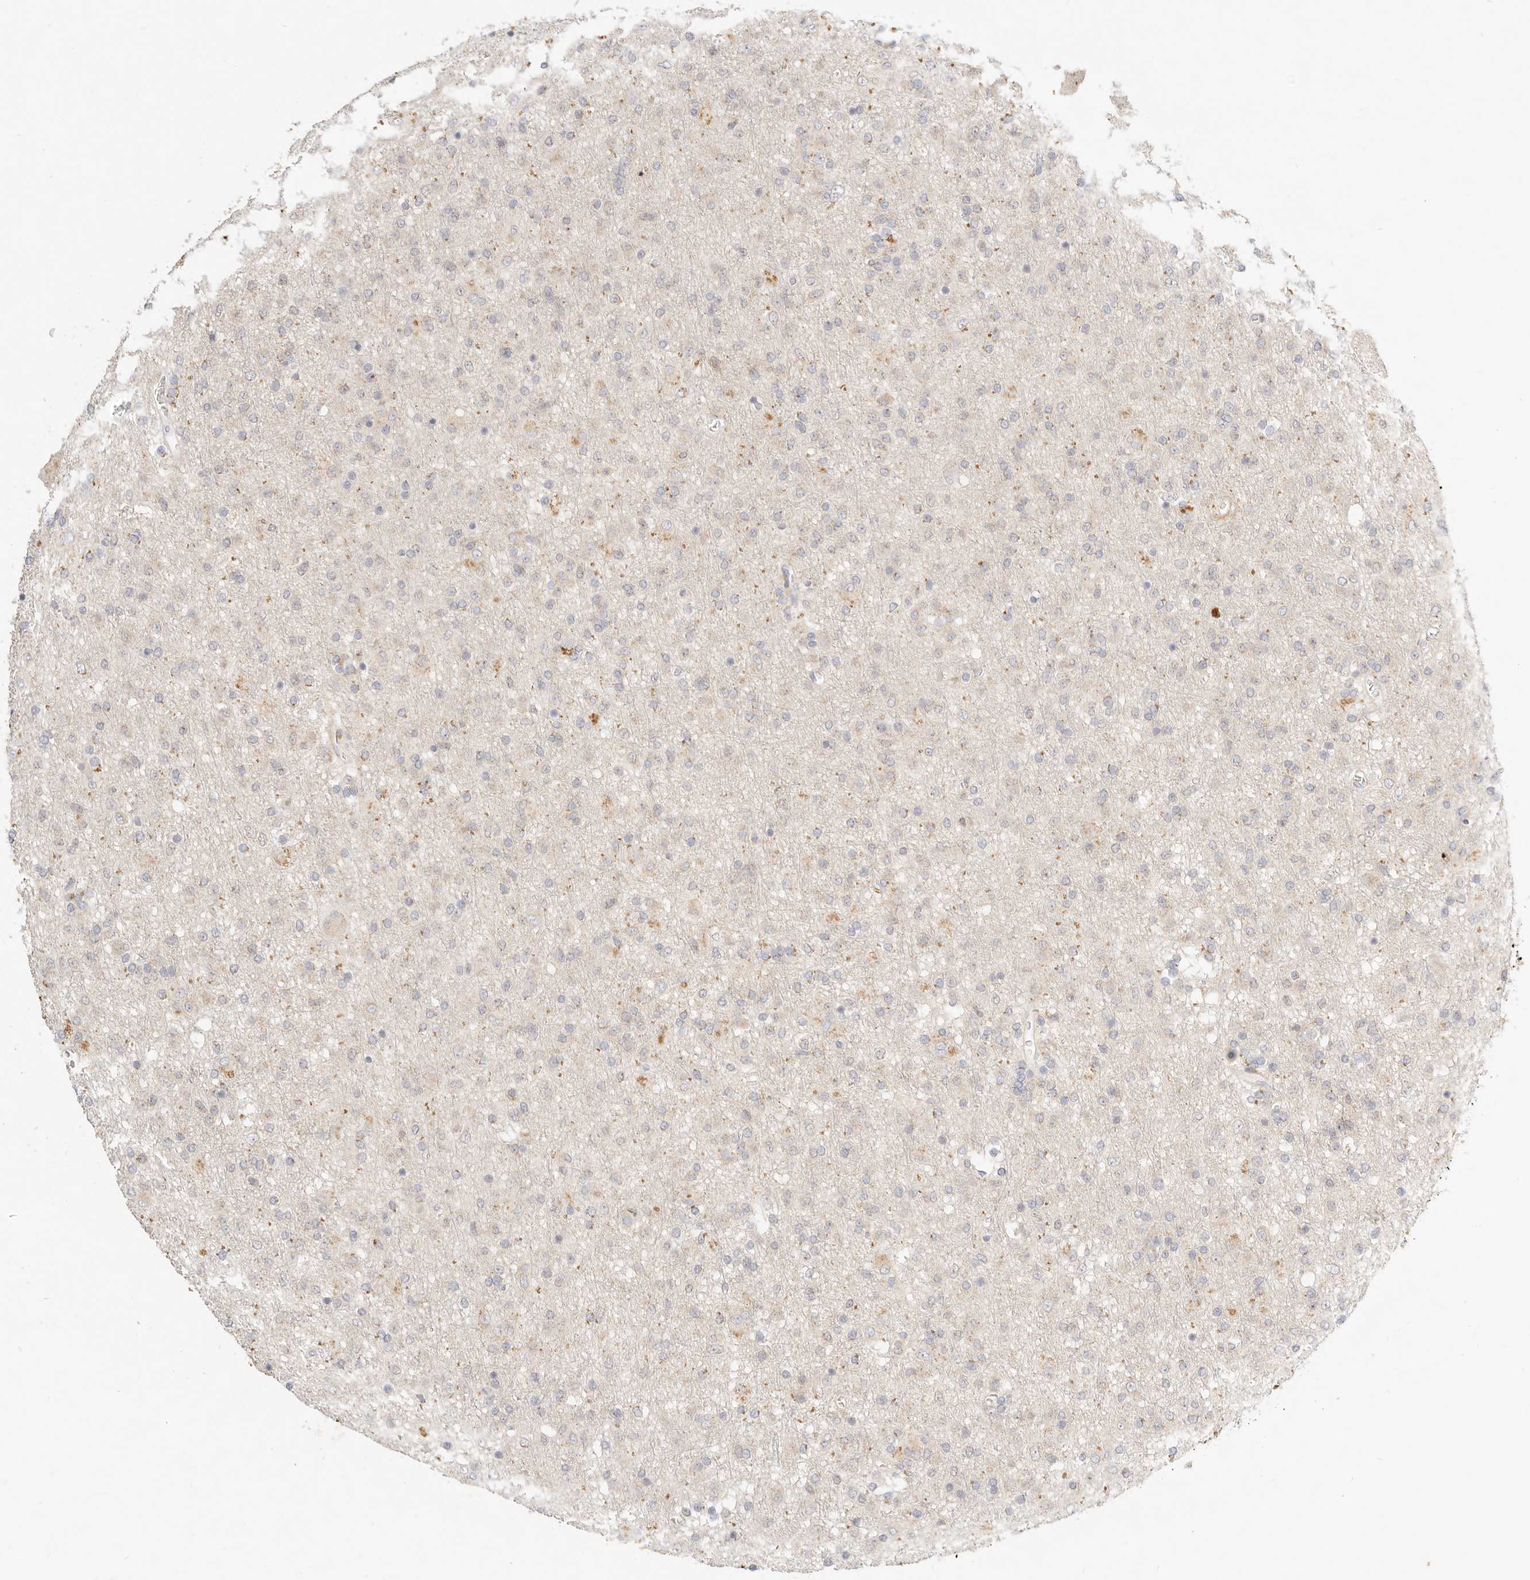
{"staining": {"intensity": "negative", "quantity": "none", "location": "none"}, "tissue": "glioma", "cell_type": "Tumor cells", "image_type": "cancer", "snomed": [{"axis": "morphology", "description": "Glioma, malignant, Low grade"}, {"axis": "topography", "description": "Brain"}], "caption": "A micrograph of human glioma is negative for staining in tumor cells.", "gene": "ACOX1", "patient": {"sex": "male", "age": 65}}